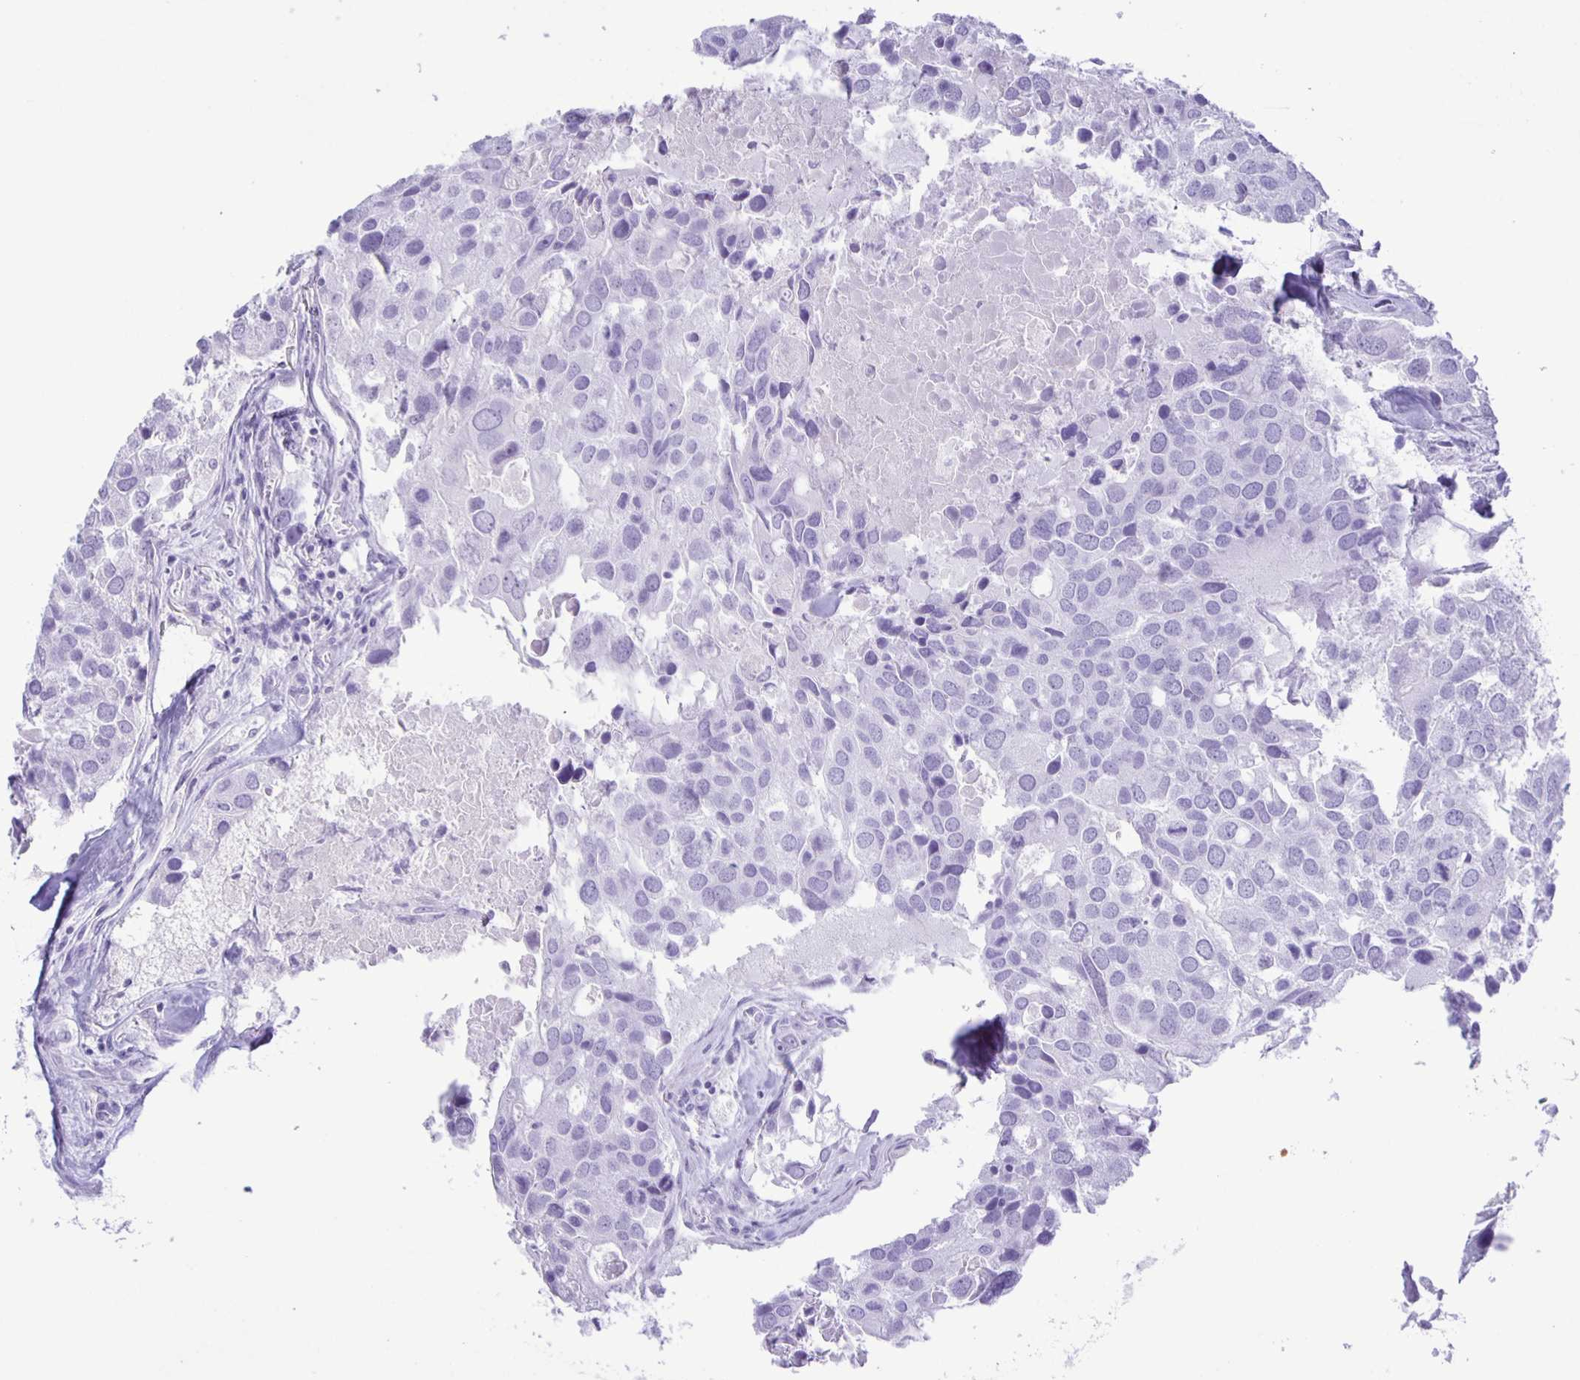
{"staining": {"intensity": "negative", "quantity": "none", "location": "none"}, "tissue": "breast cancer", "cell_type": "Tumor cells", "image_type": "cancer", "snomed": [{"axis": "morphology", "description": "Duct carcinoma"}, {"axis": "topography", "description": "Breast"}], "caption": "Breast cancer was stained to show a protein in brown. There is no significant positivity in tumor cells.", "gene": "EZHIP", "patient": {"sex": "female", "age": 83}}